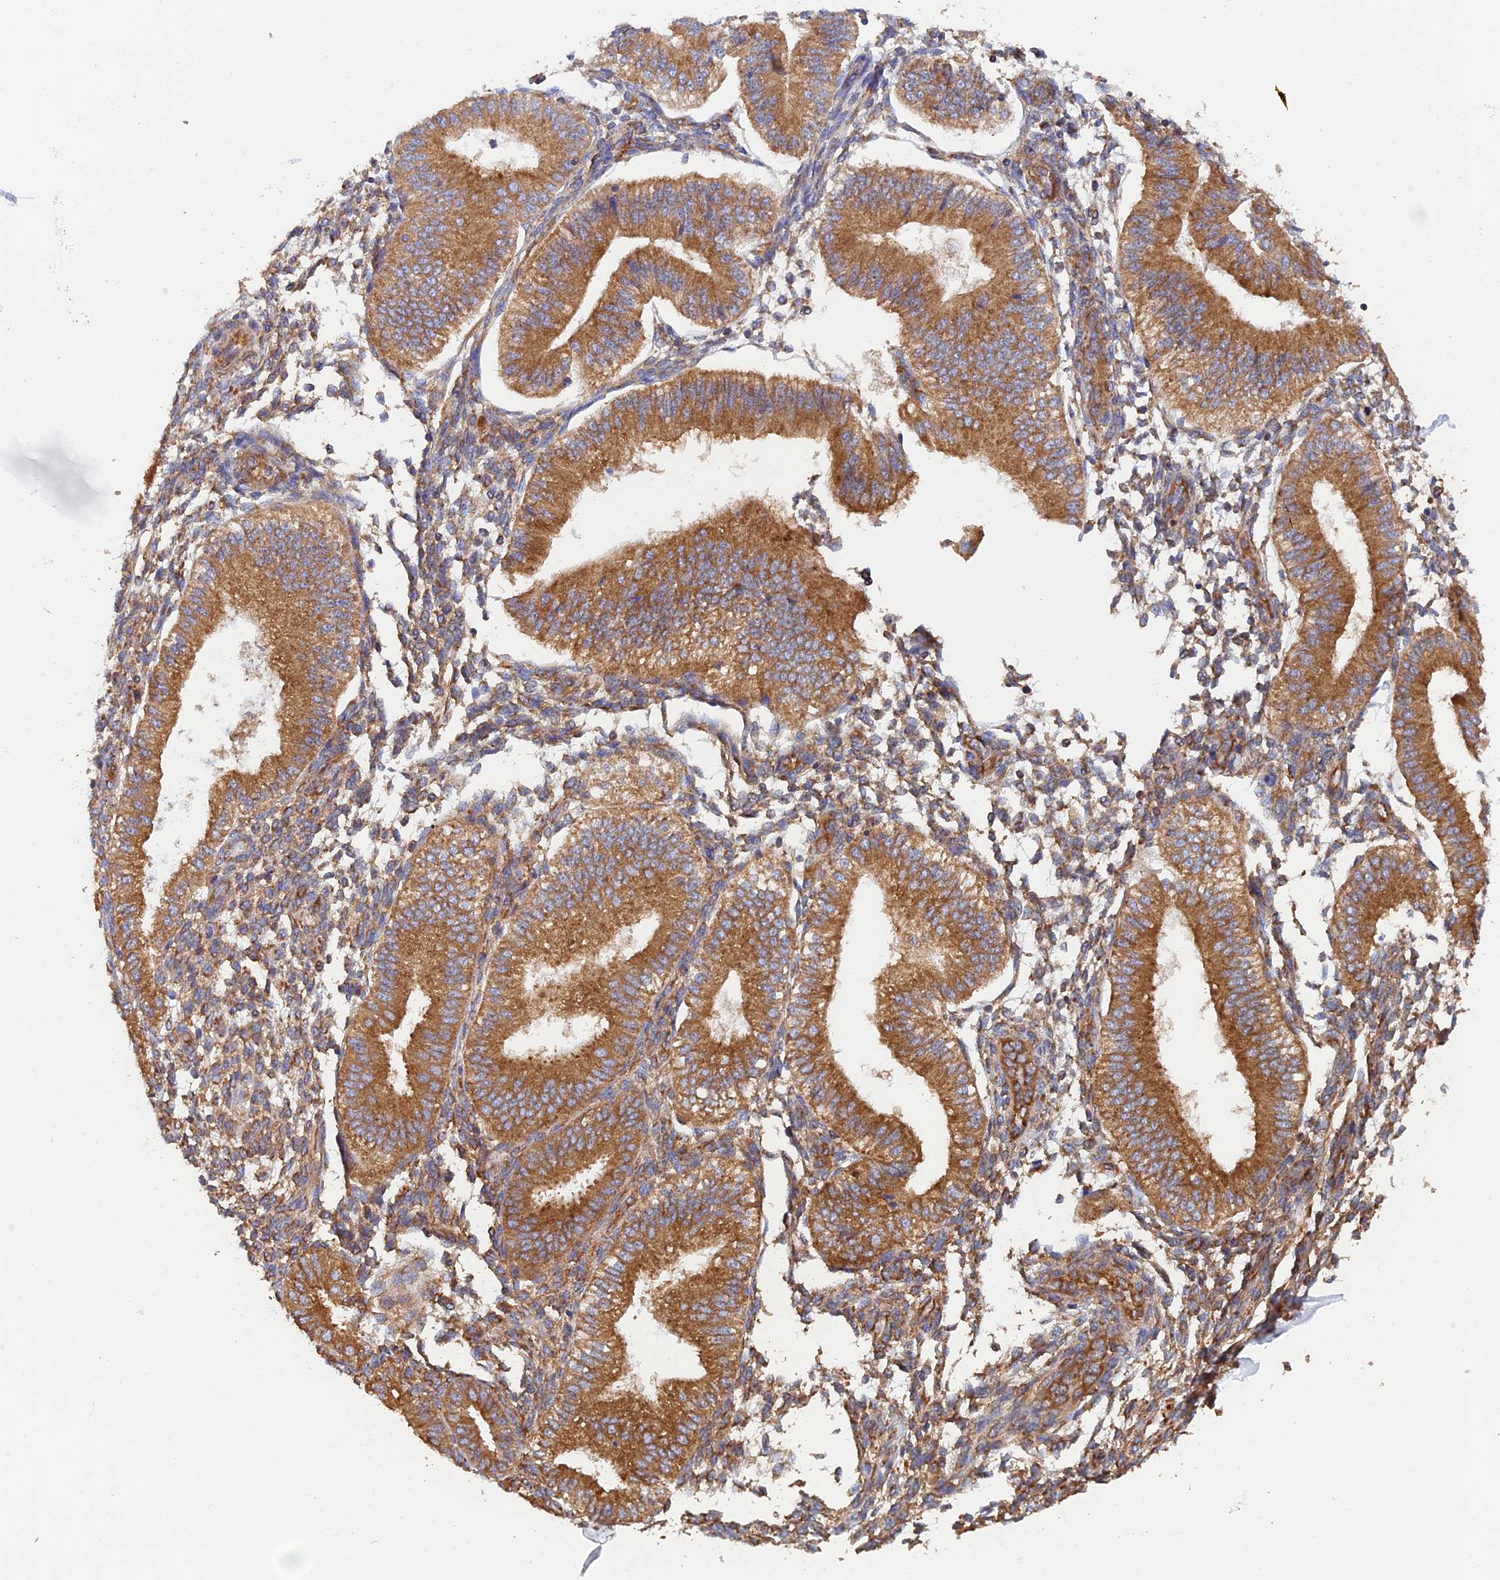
{"staining": {"intensity": "moderate", "quantity": "25%-75%", "location": "cytoplasmic/membranous"}, "tissue": "endometrium", "cell_type": "Cells in endometrial stroma", "image_type": "normal", "snomed": [{"axis": "morphology", "description": "Normal tissue, NOS"}, {"axis": "topography", "description": "Endometrium"}], "caption": "IHC micrograph of benign human endometrium stained for a protein (brown), which reveals medium levels of moderate cytoplasmic/membranous positivity in approximately 25%-75% of cells in endometrial stroma.", "gene": "DCTN2", "patient": {"sex": "female", "age": 39}}